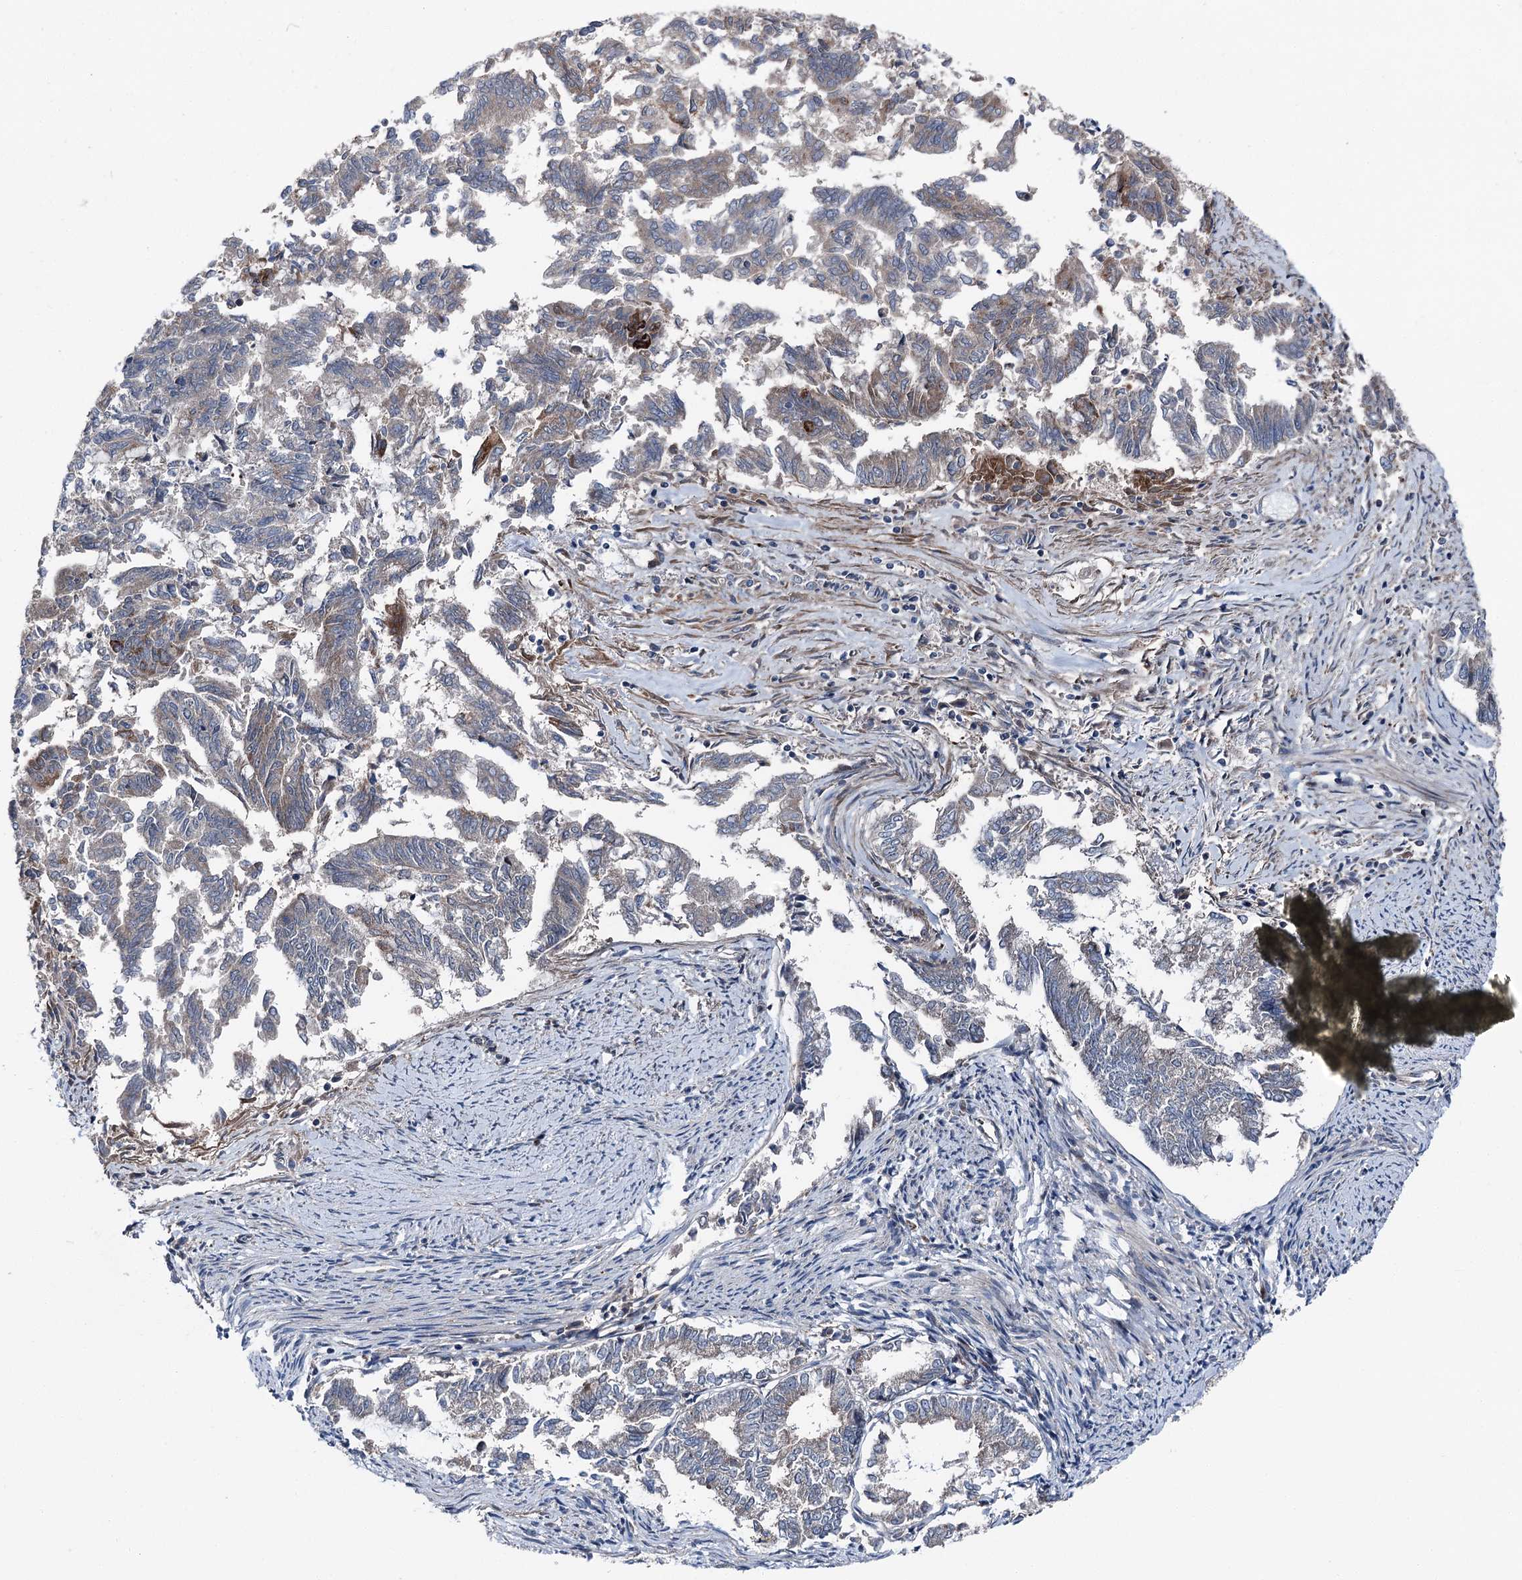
{"staining": {"intensity": "moderate", "quantity": "<25%", "location": "cytoplasmic/membranous"}, "tissue": "endometrial cancer", "cell_type": "Tumor cells", "image_type": "cancer", "snomed": [{"axis": "morphology", "description": "Adenocarcinoma, NOS"}, {"axis": "topography", "description": "Endometrium"}], "caption": "Immunohistochemistry (IHC) of endometrial cancer (adenocarcinoma) exhibits low levels of moderate cytoplasmic/membranous positivity in about <25% of tumor cells.", "gene": "POLR1D", "patient": {"sex": "female", "age": 79}}